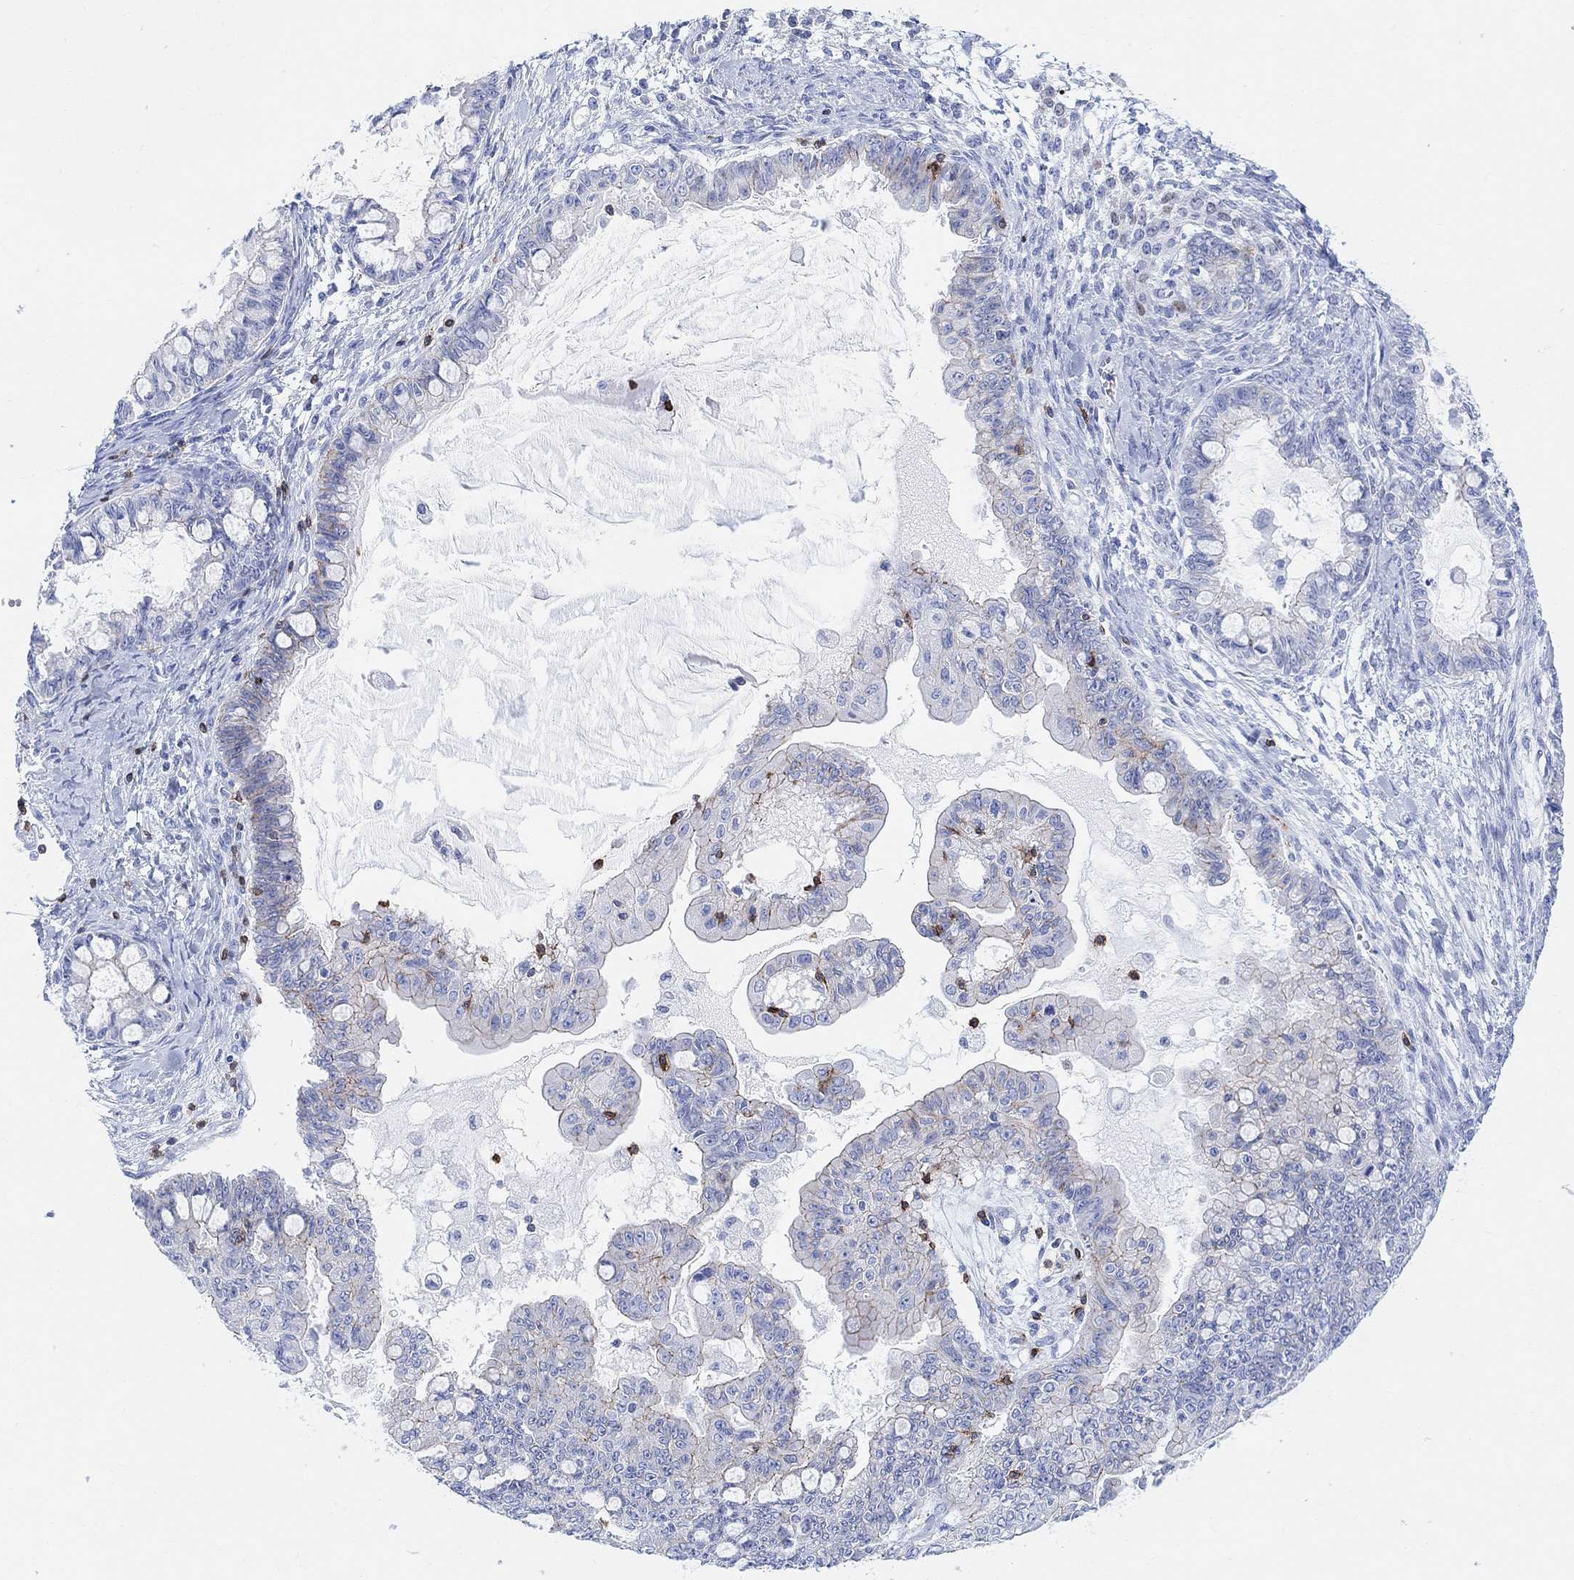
{"staining": {"intensity": "weak", "quantity": "<25%", "location": "cytoplasmic/membranous"}, "tissue": "ovarian cancer", "cell_type": "Tumor cells", "image_type": "cancer", "snomed": [{"axis": "morphology", "description": "Cystadenocarcinoma, mucinous, NOS"}, {"axis": "topography", "description": "Ovary"}], "caption": "Human ovarian mucinous cystadenocarcinoma stained for a protein using immunohistochemistry (IHC) displays no staining in tumor cells.", "gene": "GPR65", "patient": {"sex": "female", "age": 63}}